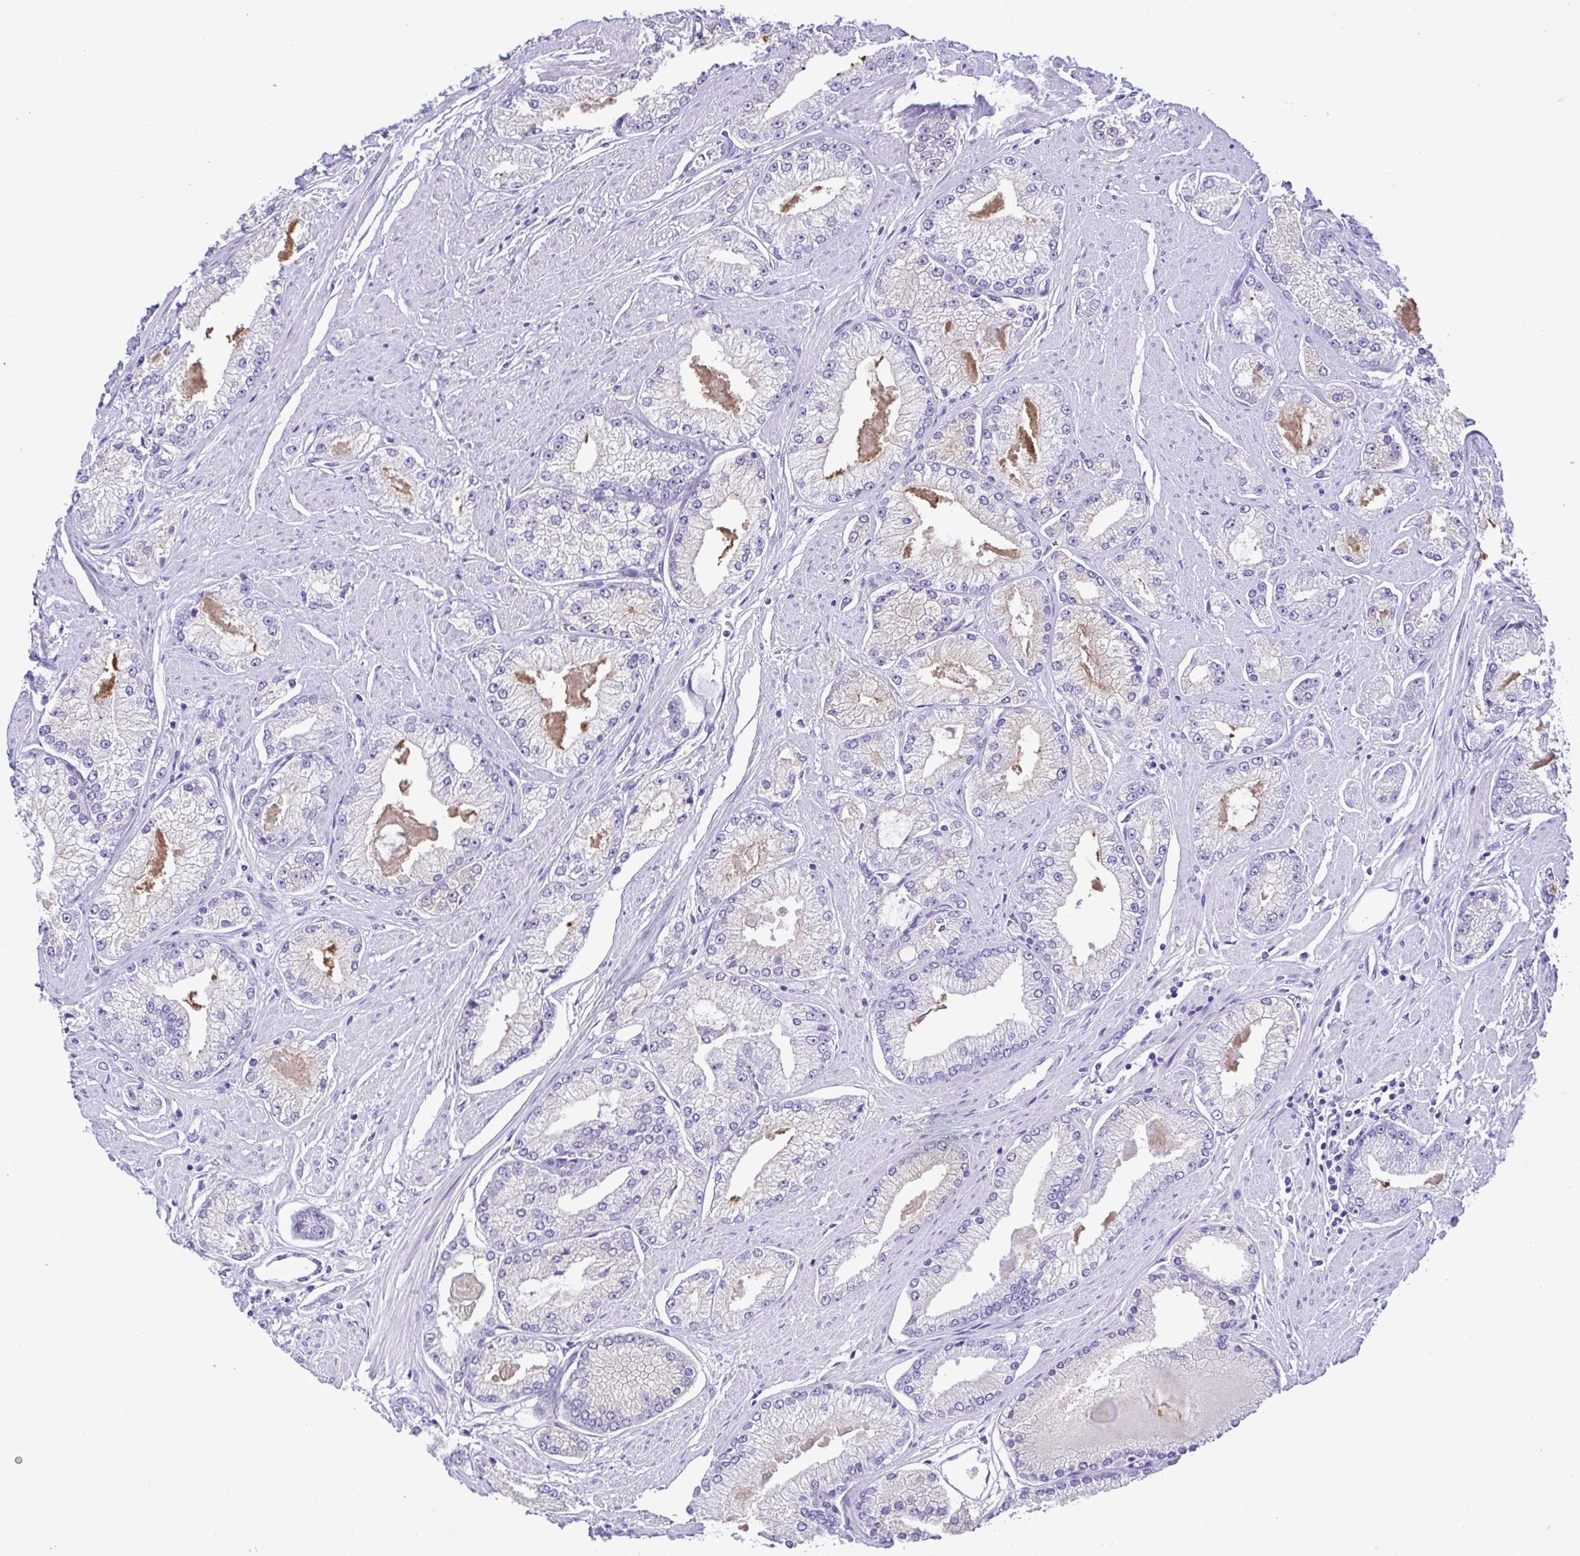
{"staining": {"intensity": "negative", "quantity": "none", "location": "none"}, "tissue": "prostate cancer", "cell_type": "Tumor cells", "image_type": "cancer", "snomed": [{"axis": "morphology", "description": "Adenocarcinoma, High grade"}, {"axis": "topography", "description": "Prostate"}], "caption": "The IHC histopathology image has no significant positivity in tumor cells of prostate cancer tissue.", "gene": "OVGP1", "patient": {"sex": "male", "age": 68}}